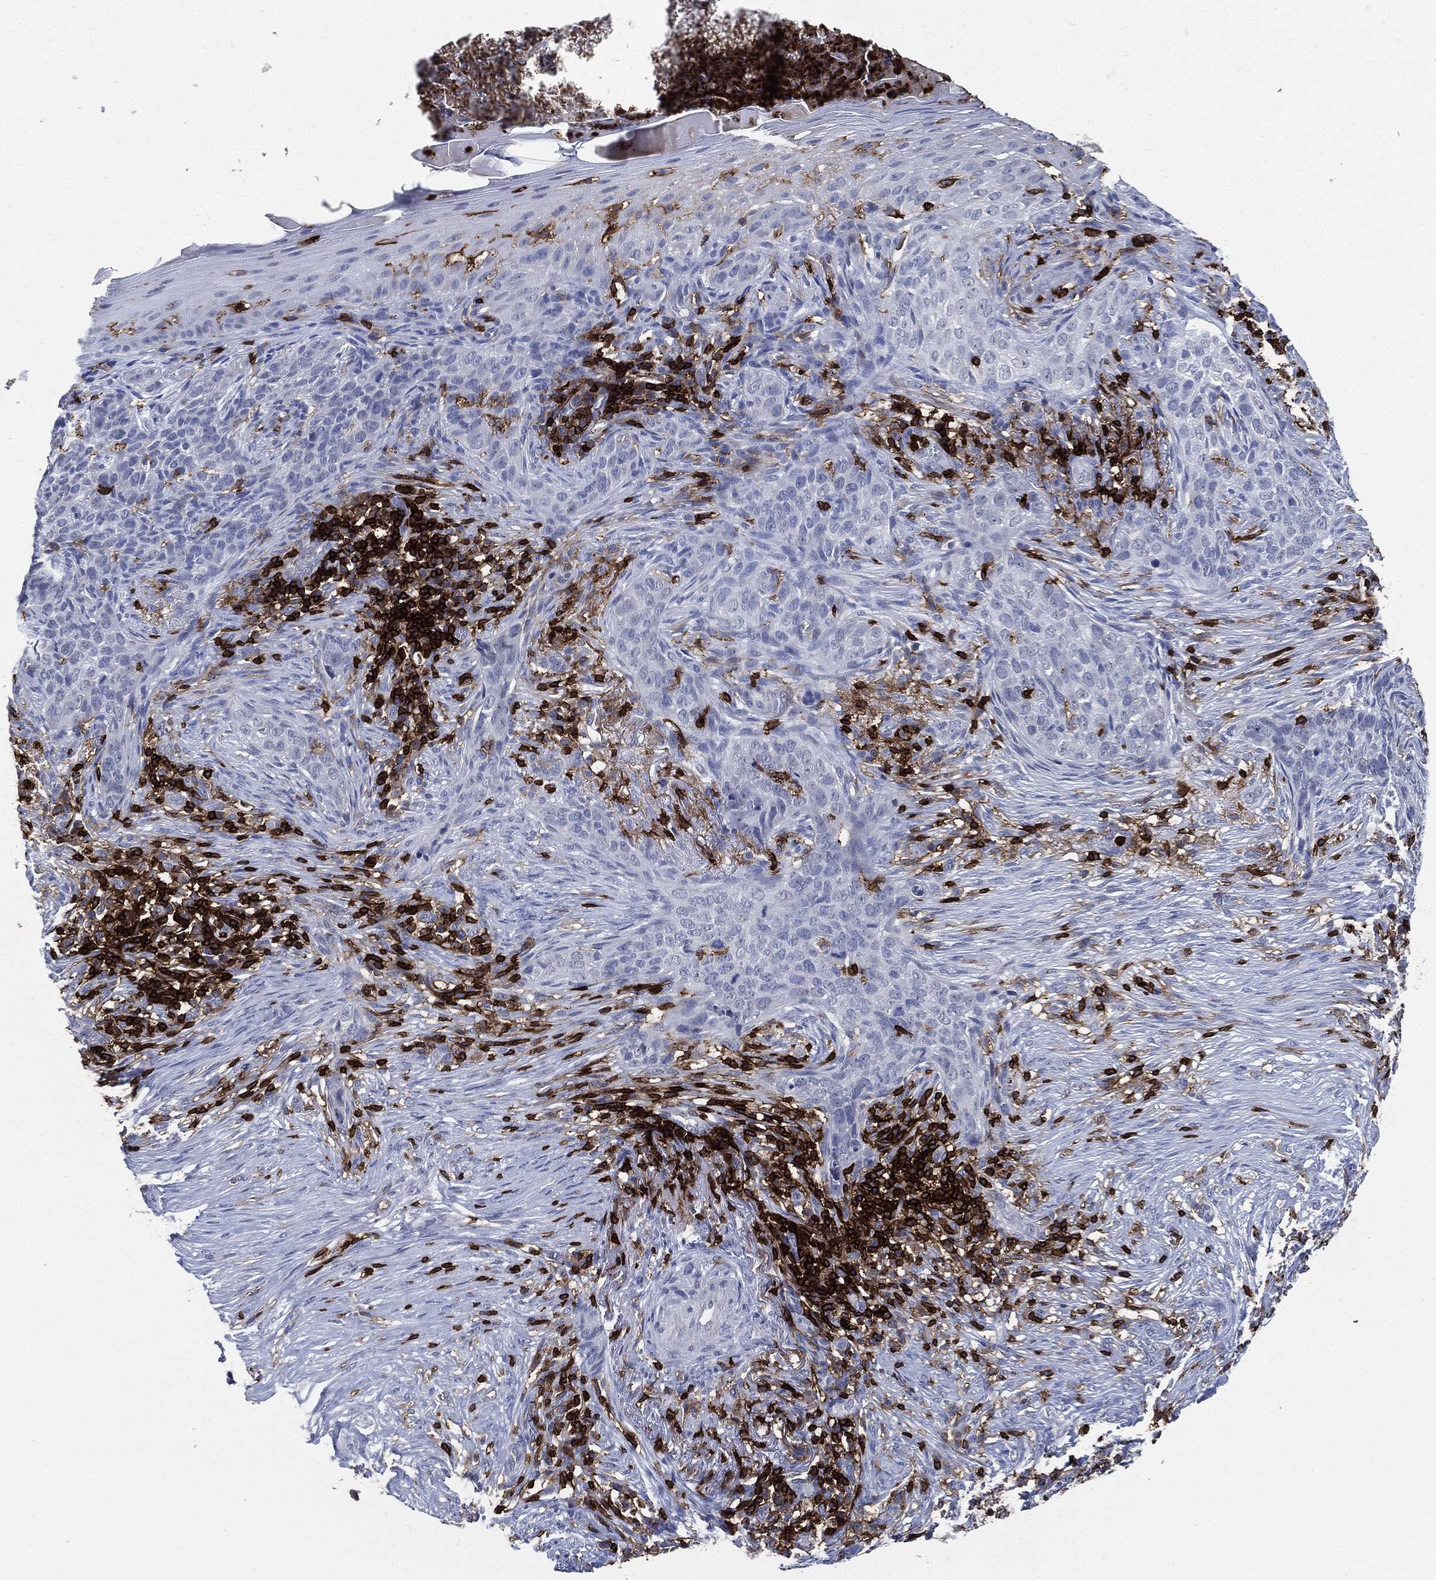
{"staining": {"intensity": "negative", "quantity": "none", "location": "none"}, "tissue": "skin cancer", "cell_type": "Tumor cells", "image_type": "cancer", "snomed": [{"axis": "morphology", "description": "Squamous cell carcinoma, NOS"}, {"axis": "topography", "description": "Skin"}], "caption": "Skin cancer stained for a protein using IHC reveals no expression tumor cells.", "gene": "PTPRC", "patient": {"sex": "male", "age": 88}}